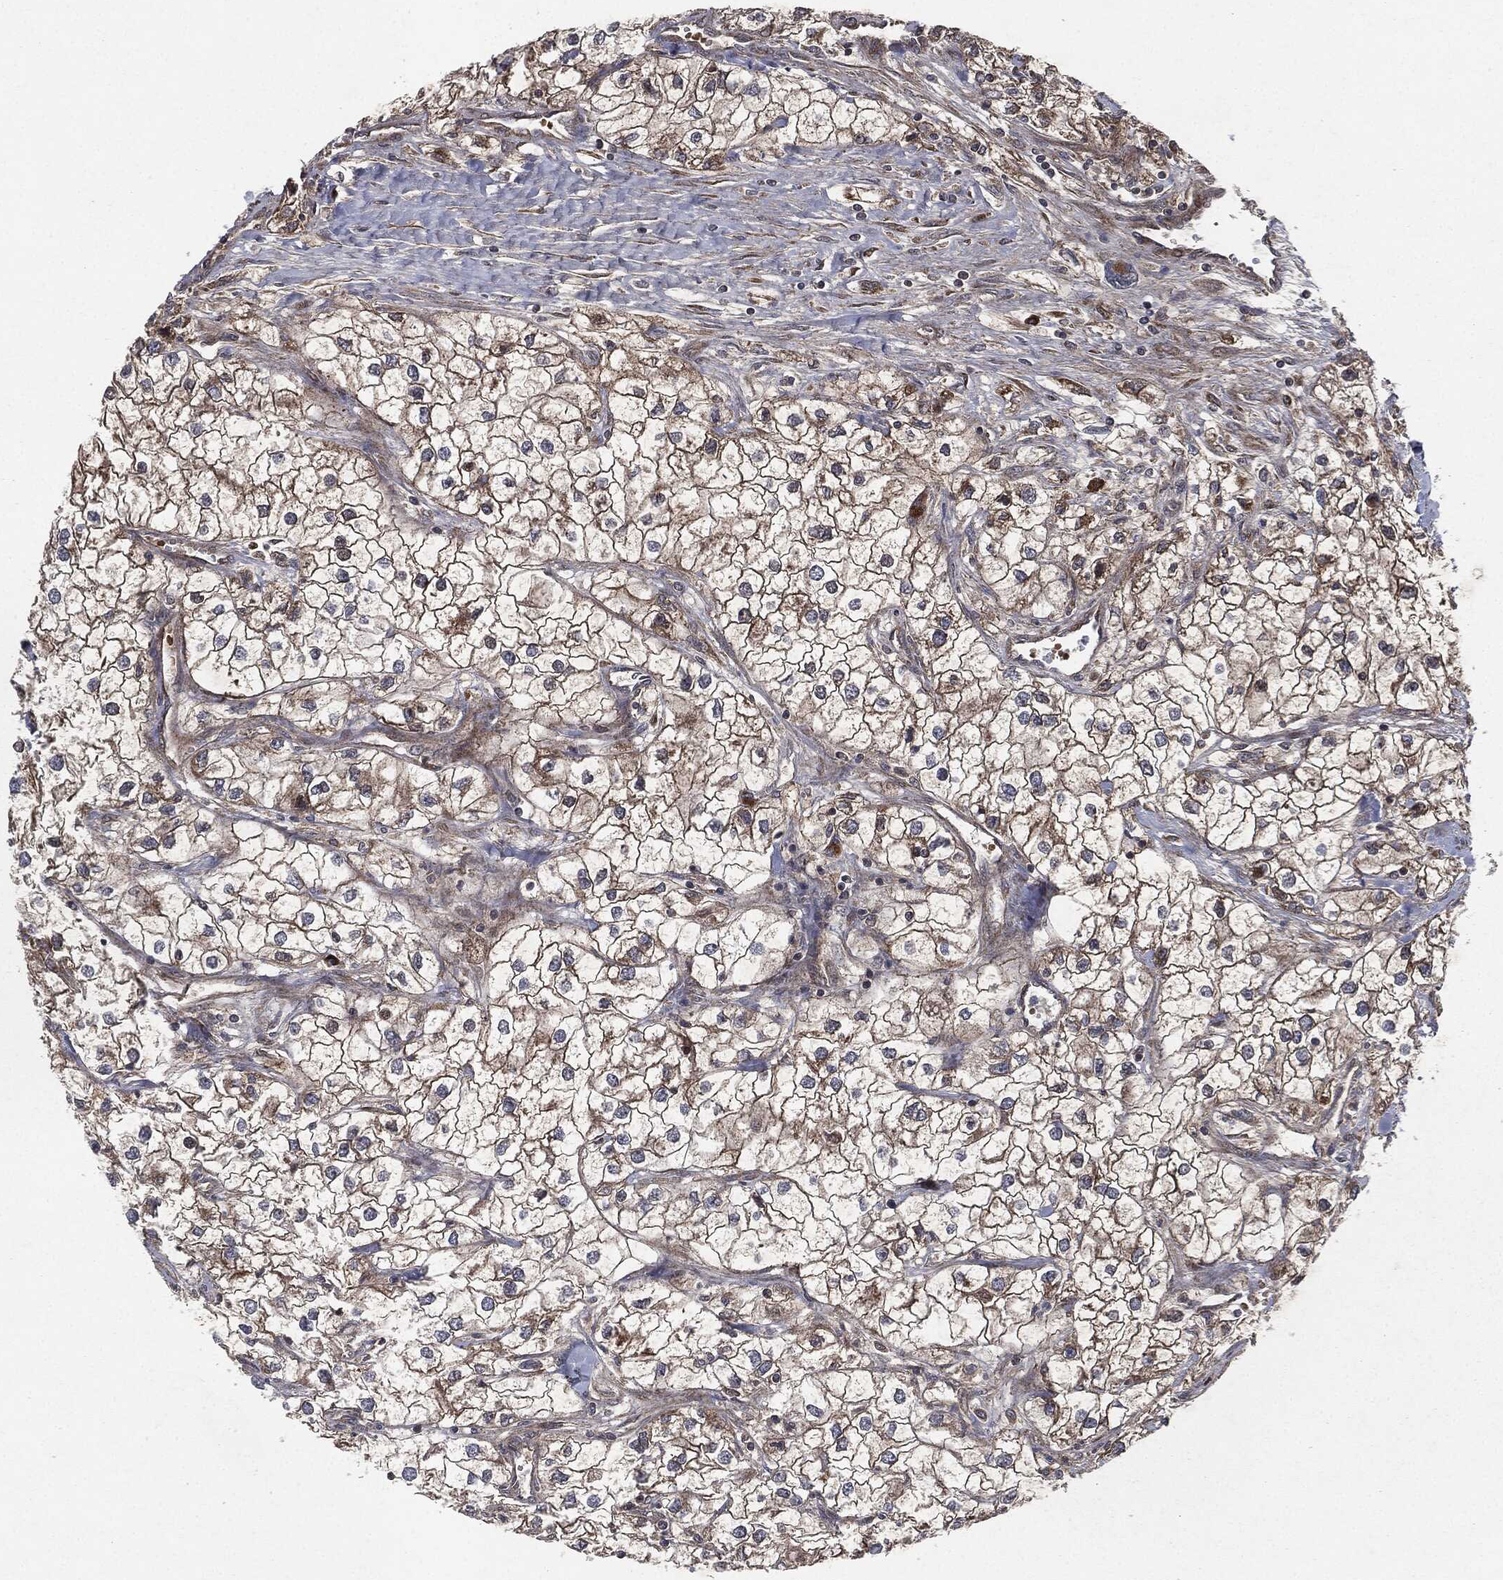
{"staining": {"intensity": "strong", "quantity": "25%-75%", "location": "cytoplasmic/membranous"}, "tissue": "renal cancer", "cell_type": "Tumor cells", "image_type": "cancer", "snomed": [{"axis": "morphology", "description": "Adenocarcinoma, NOS"}, {"axis": "topography", "description": "Kidney"}], "caption": "IHC image of neoplastic tissue: human renal cancer stained using immunohistochemistry reveals high levels of strong protein expression localized specifically in the cytoplasmic/membranous of tumor cells, appearing as a cytoplasmic/membranous brown color.", "gene": "RAF1", "patient": {"sex": "male", "age": 59}}